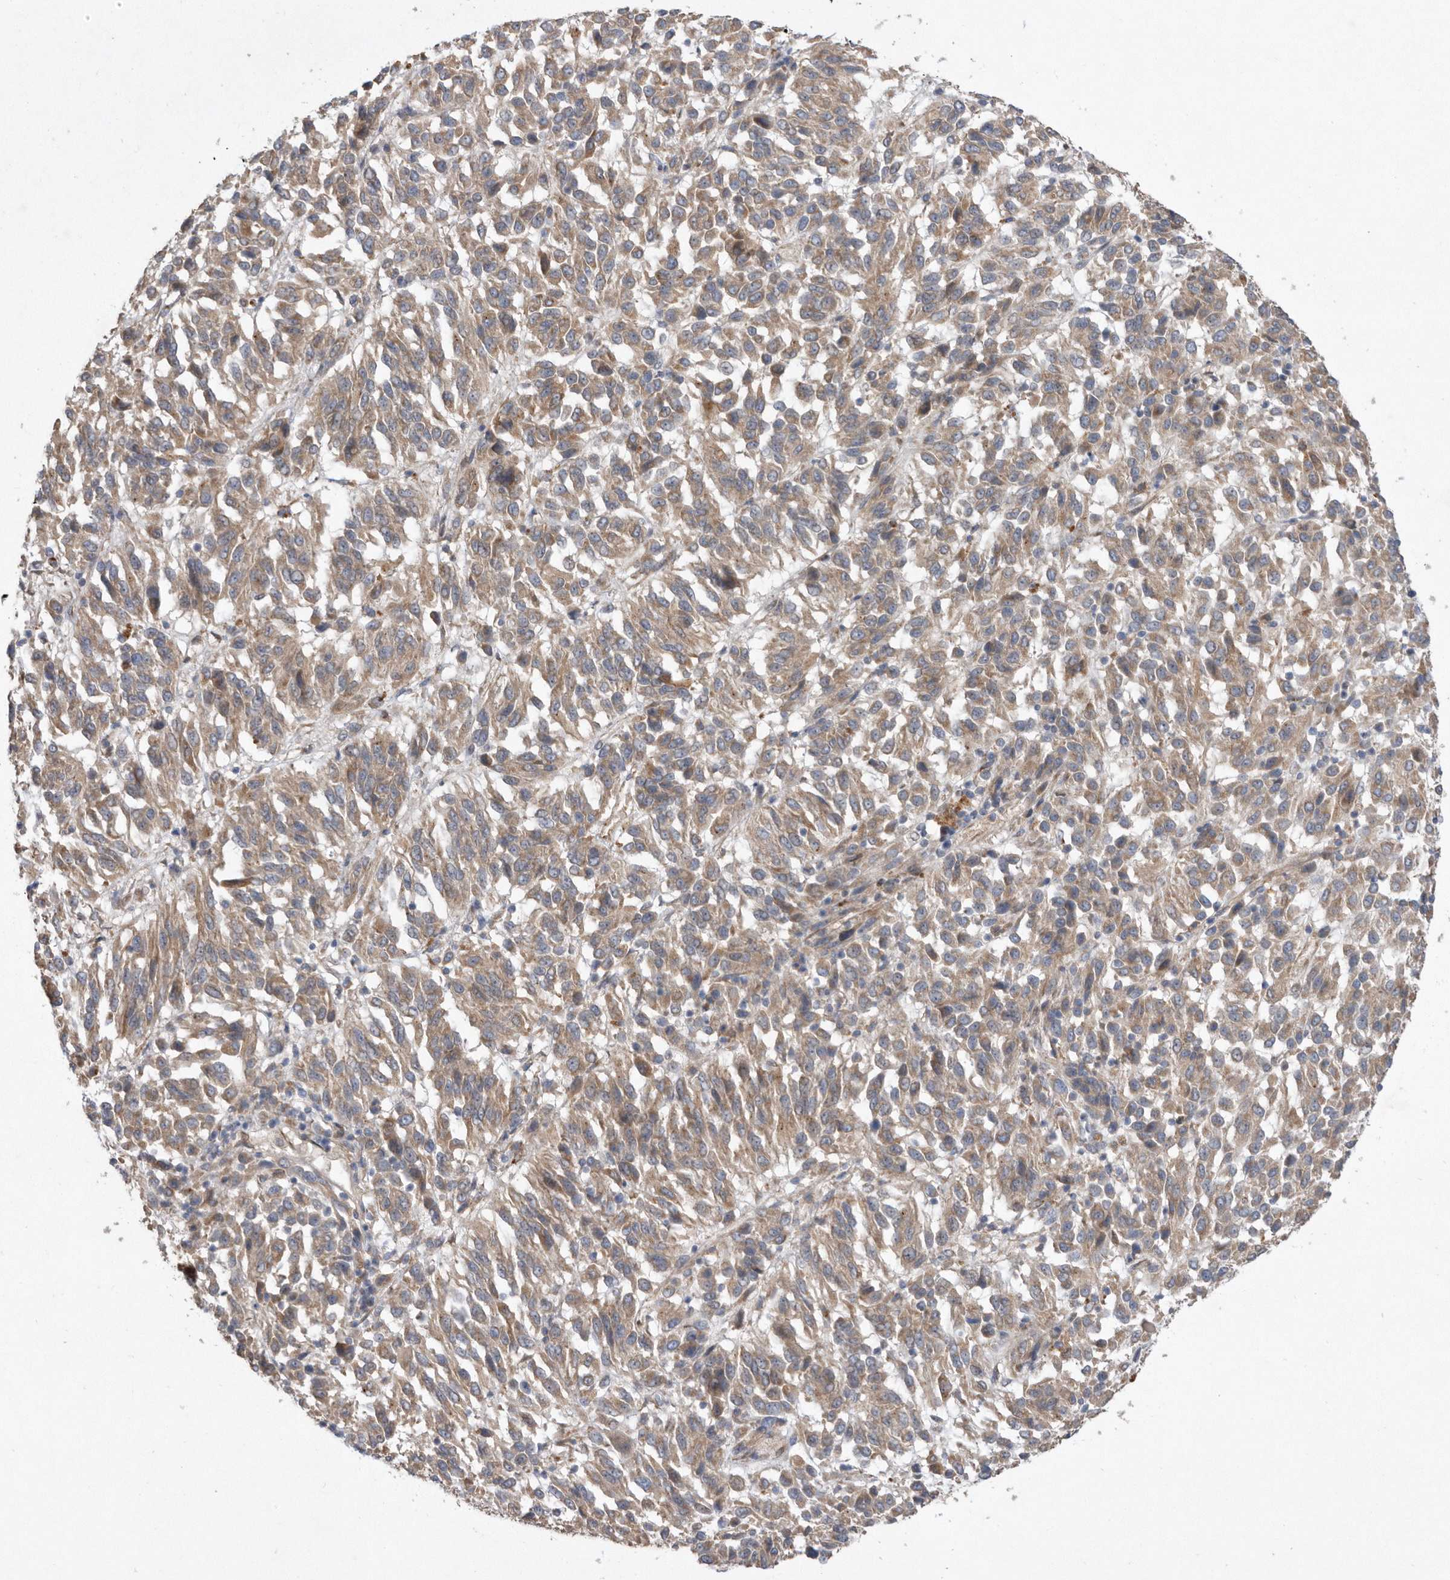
{"staining": {"intensity": "weak", "quantity": ">75%", "location": "cytoplasmic/membranous"}, "tissue": "melanoma", "cell_type": "Tumor cells", "image_type": "cancer", "snomed": [{"axis": "morphology", "description": "Malignant melanoma, Metastatic site"}, {"axis": "topography", "description": "Lung"}], "caption": "Melanoma was stained to show a protein in brown. There is low levels of weak cytoplasmic/membranous expression in about >75% of tumor cells.", "gene": "PON2", "patient": {"sex": "male", "age": 64}}